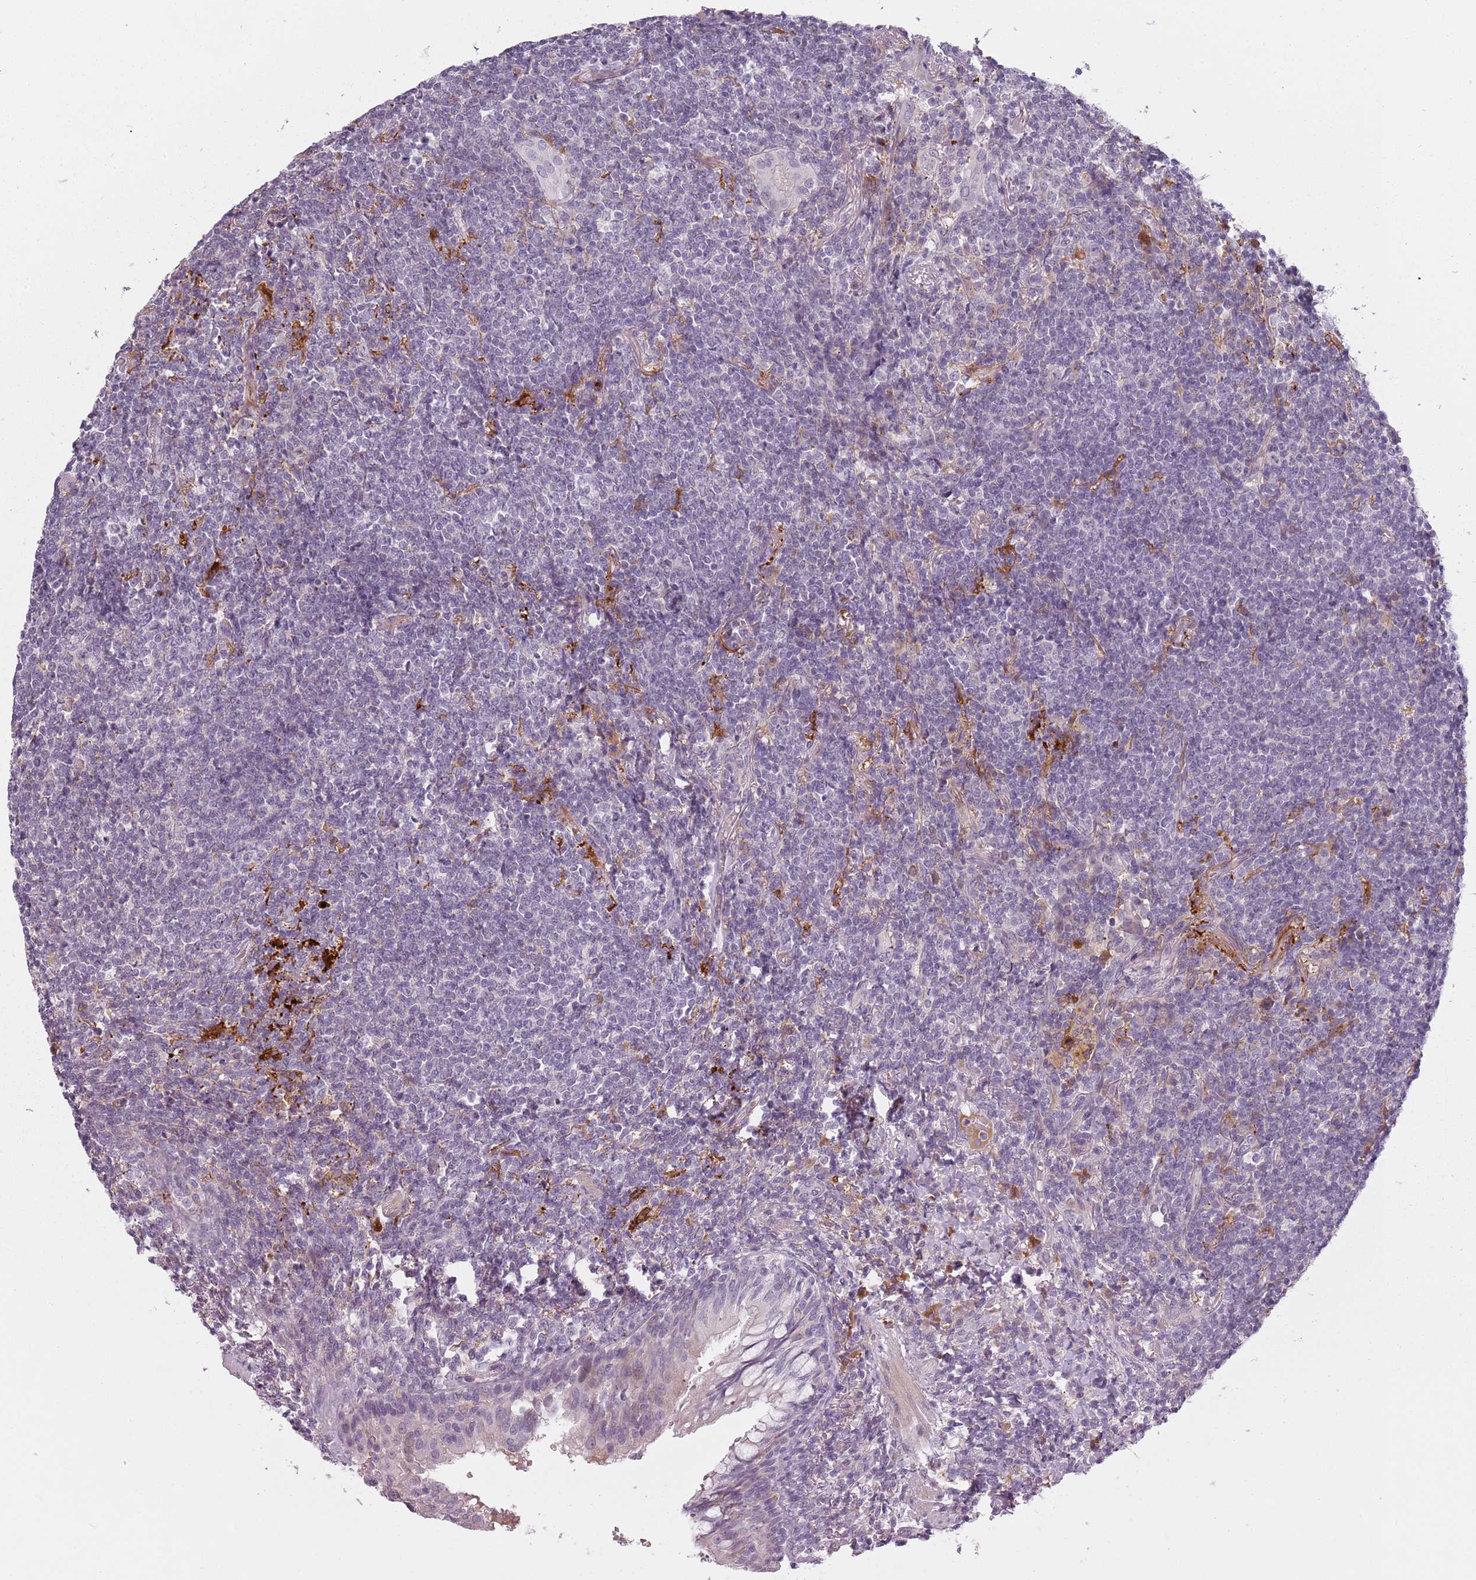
{"staining": {"intensity": "negative", "quantity": "none", "location": "none"}, "tissue": "lymphoma", "cell_type": "Tumor cells", "image_type": "cancer", "snomed": [{"axis": "morphology", "description": "Malignant lymphoma, non-Hodgkin's type, Low grade"}, {"axis": "topography", "description": "Lung"}], "caption": "Tumor cells are negative for brown protein staining in lymphoma. (DAB (3,3'-diaminobenzidine) immunohistochemistry with hematoxylin counter stain).", "gene": "CC2D2B", "patient": {"sex": "female", "age": 71}}